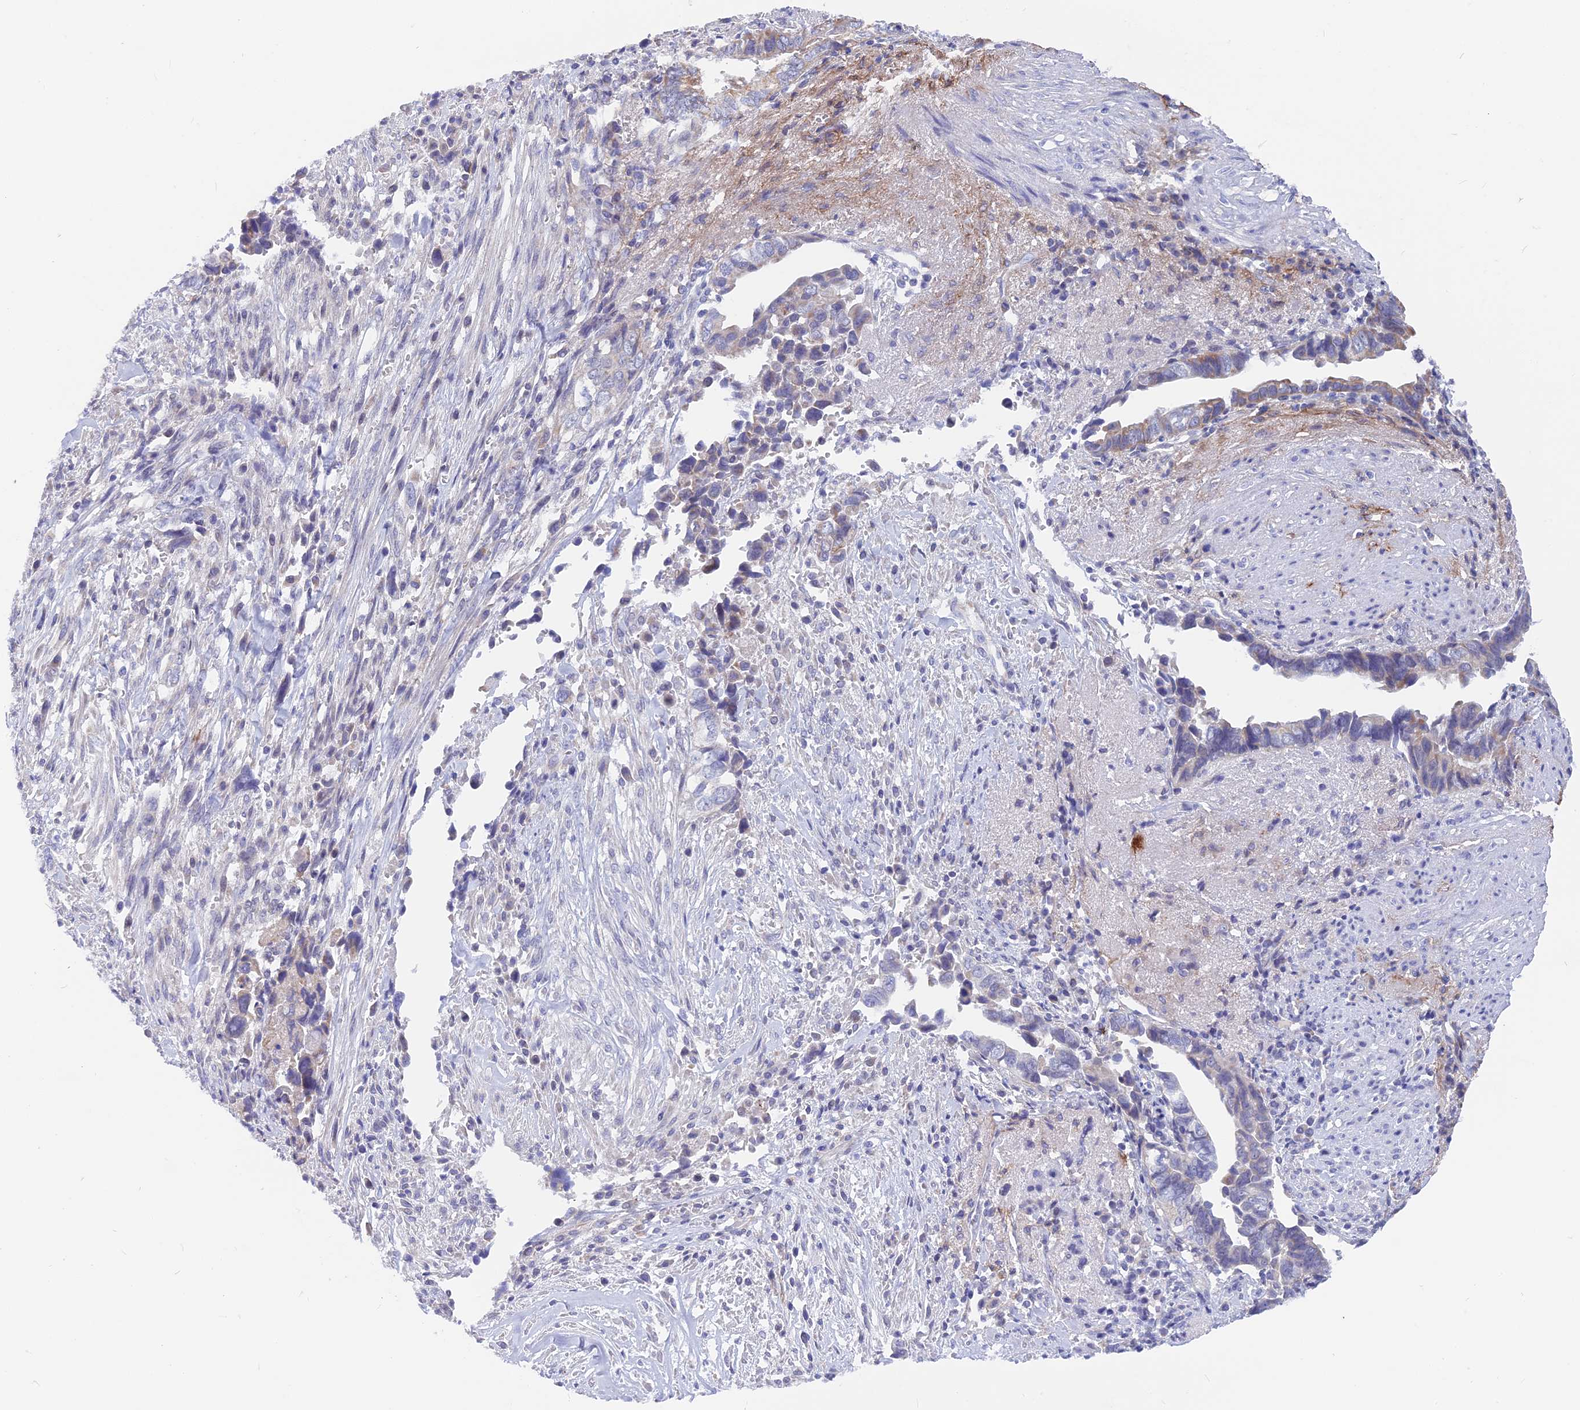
{"staining": {"intensity": "negative", "quantity": "none", "location": "none"}, "tissue": "liver cancer", "cell_type": "Tumor cells", "image_type": "cancer", "snomed": [{"axis": "morphology", "description": "Cholangiocarcinoma"}, {"axis": "topography", "description": "Liver"}], "caption": "The micrograph exhibits no significant positivity in tumor cells of liver cancer.", "gene": "PLAC9", "patient": {"sex": "female", "age": 79}}